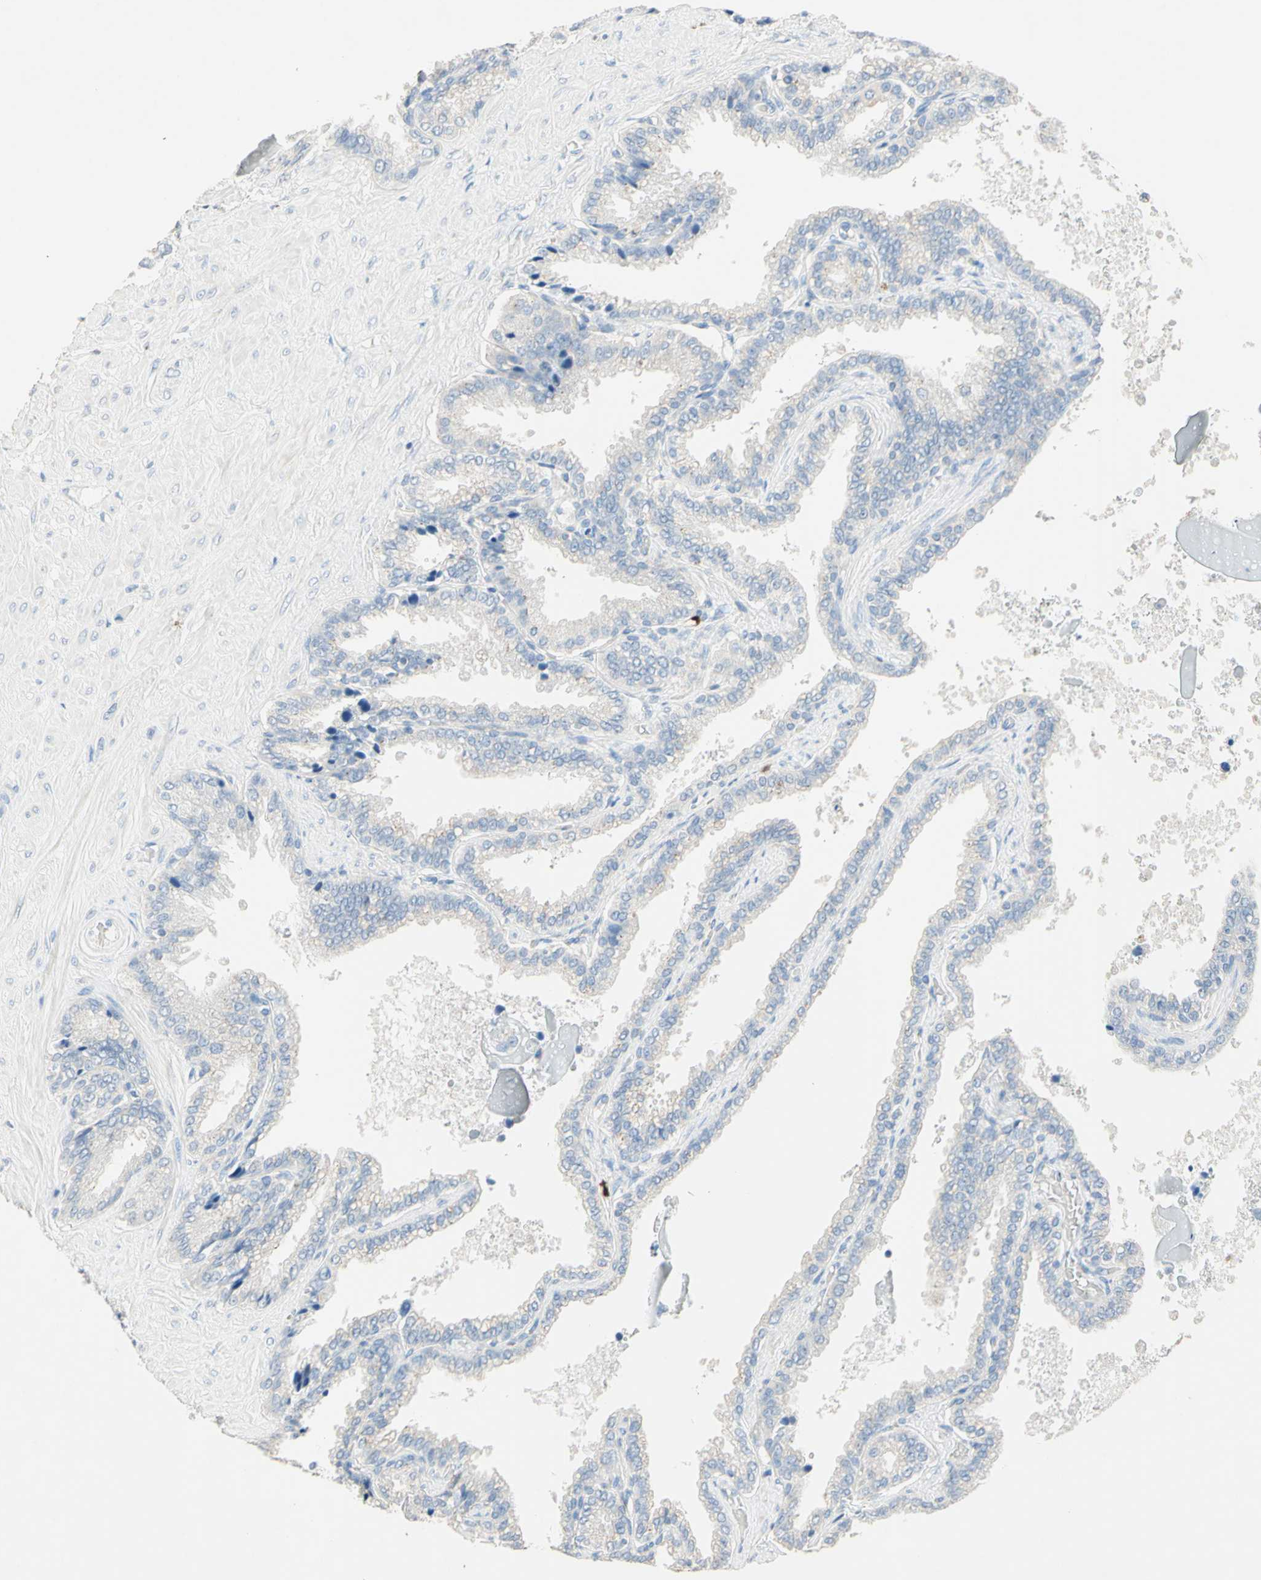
{"staining": {"intensity": "negative", "quantity": "none", "location": "none"}, "tissue": "seminal vesicle", "cell_type": "Glandular cells", "image_type": "normal", "snomed": [{"axis": "morphology", "description": "Normal tissue, NOS"}, {"axis": "topography", "description": "Seminal veicle"}], "caption": "Immunohistochemistry (IHC) micrograph of benign seminal vesicle: human seminal vesicle stained with DAB (3,3'-diaminobenzidine) demonstrates no significant protein positivity in glandular cells.", "gene": "NFKBIZ", "patient": {"sex": "male", "age": 46}}